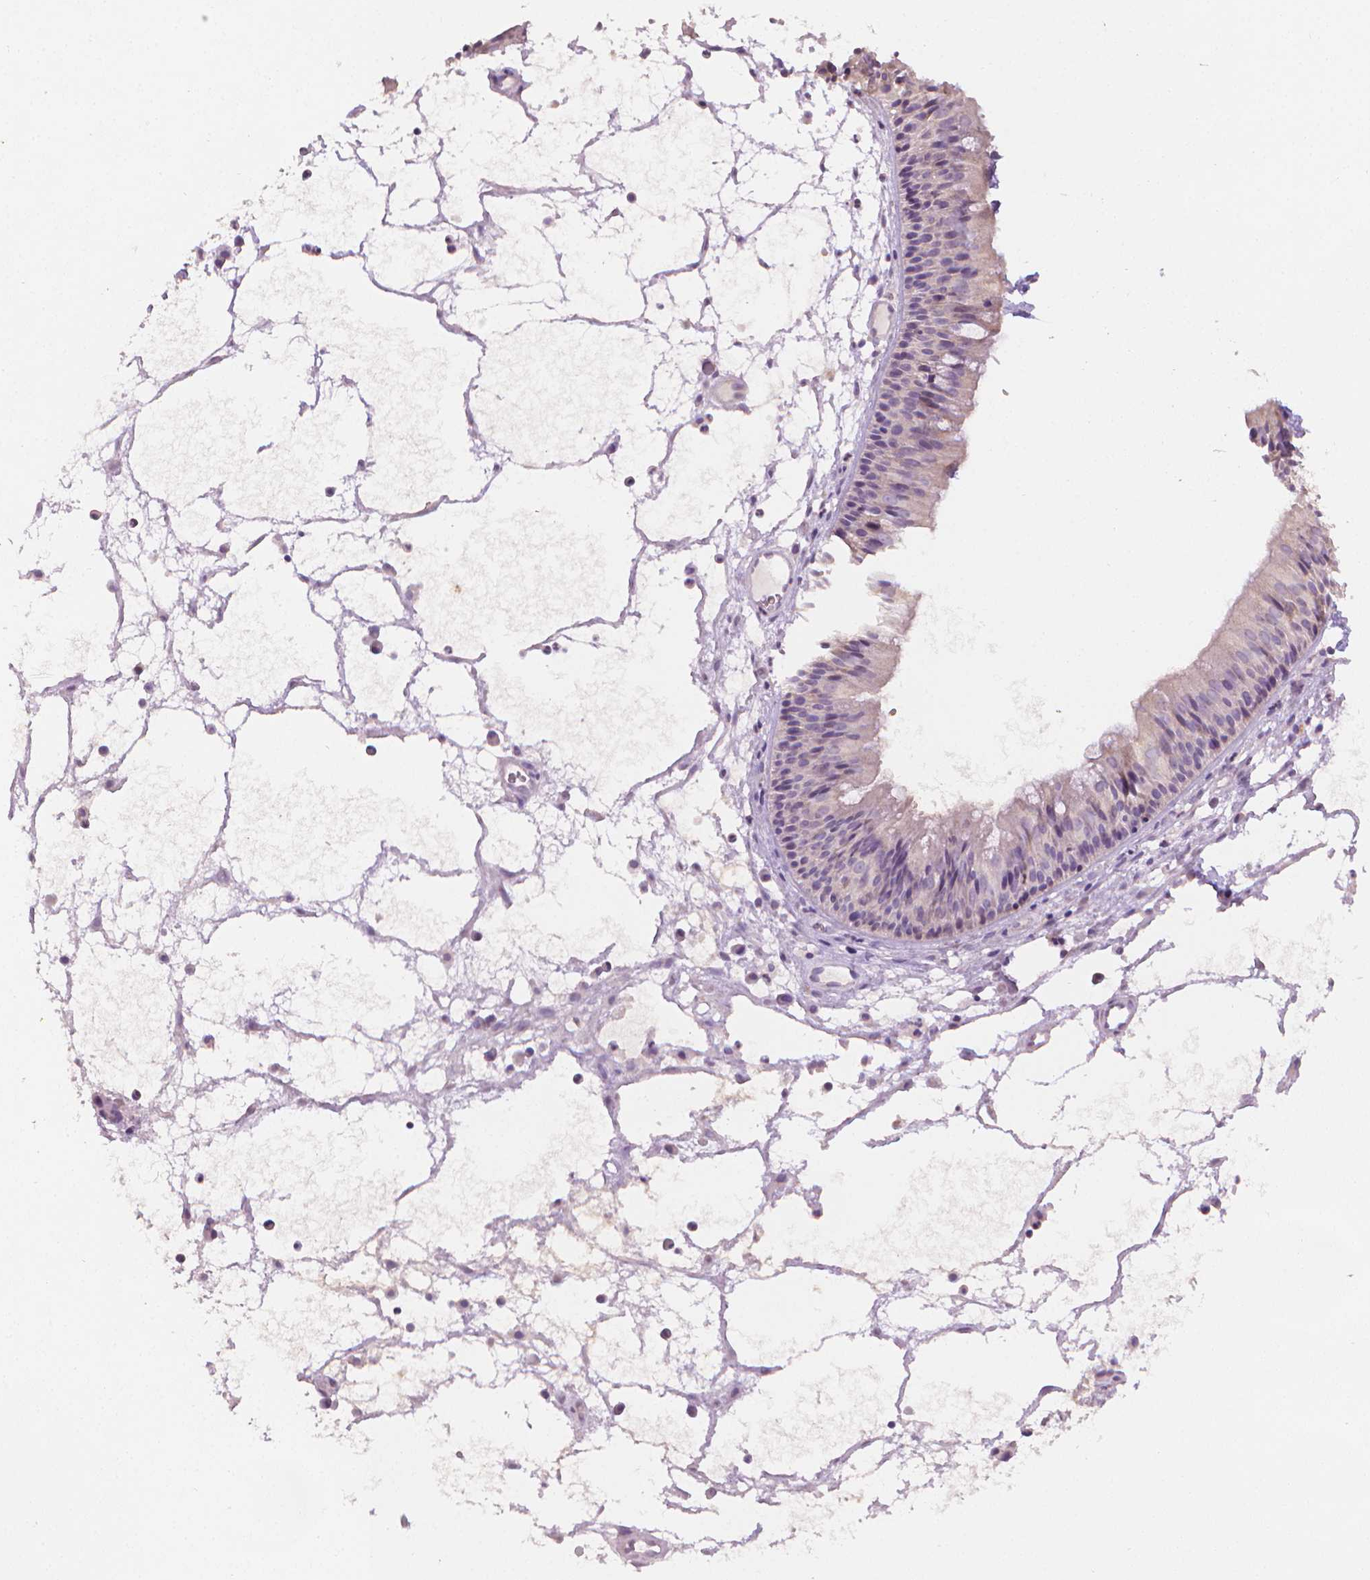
{"staining": {"intensity": "negative", "quantity": "none", "location": "none"}, "tissue": "nasopharynx", "cell_type": "Respiratory epithelial cells", "image_type": "normal", "snomed": [{"axis": "morphology", "description": "Normal tissue, NOS"}, {"axis": "topography", "description": "Nasopharynx"}], "caption": "DAB immunohistochemical staining of normal nasopharynx exhibits no significant positivity in respiratory epithelial cells. (DAB IHC with hematoxylin counter stain).", "gene": "FASN", "patient": {"sex": "male", "age": 31}}